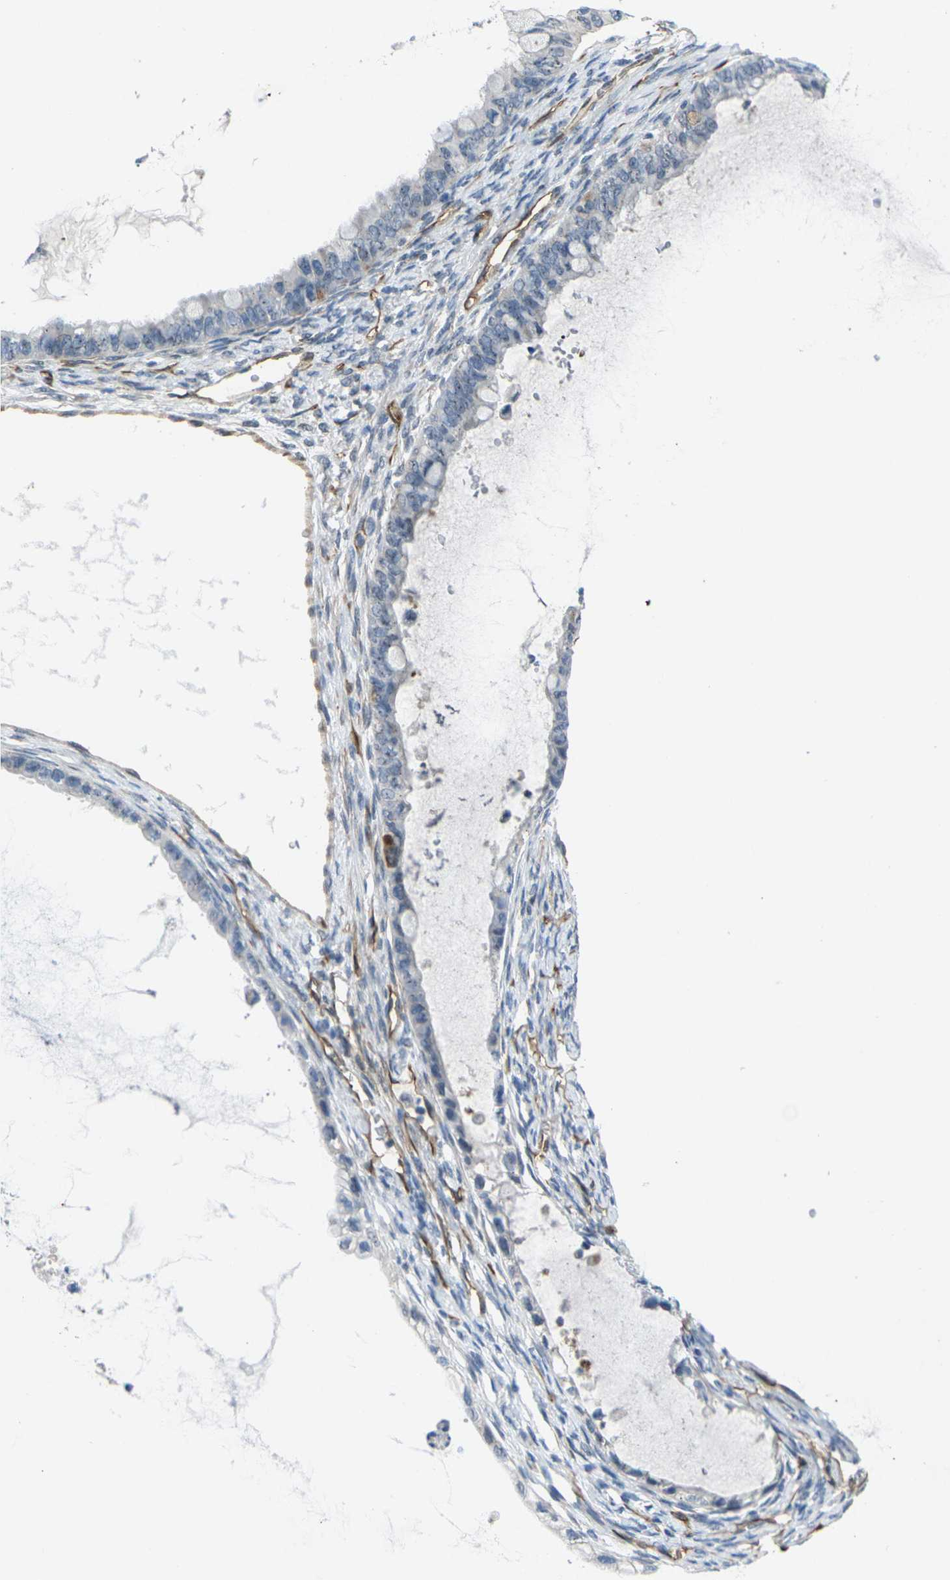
{"staining": {"intensity": "negative", "quantity": "none", "location": "none"}, "tissue": "ovarian cancer", "cell_type": "Tumor cells", "image_type": "cancer", "snomed": [{"axis": "morphology", "description": "Cystadenocarcinoma, mucinous, NOS"}, {"axis": "topography", "description": "Ovary"}], "caption": "This histopathology image is of mucinous cystadenocarcinoma (ovarian) stained with immunohistochemistry (IHC) to label a protein in brown with the nuclei are counter-stained blue. There is no expression in tumor cells. (DAB immunohistochemistry visualized using brightfield microscopy, high magnification).", "gene": "HSPA12B", "patient": {"sex": "female", "age": 80}}